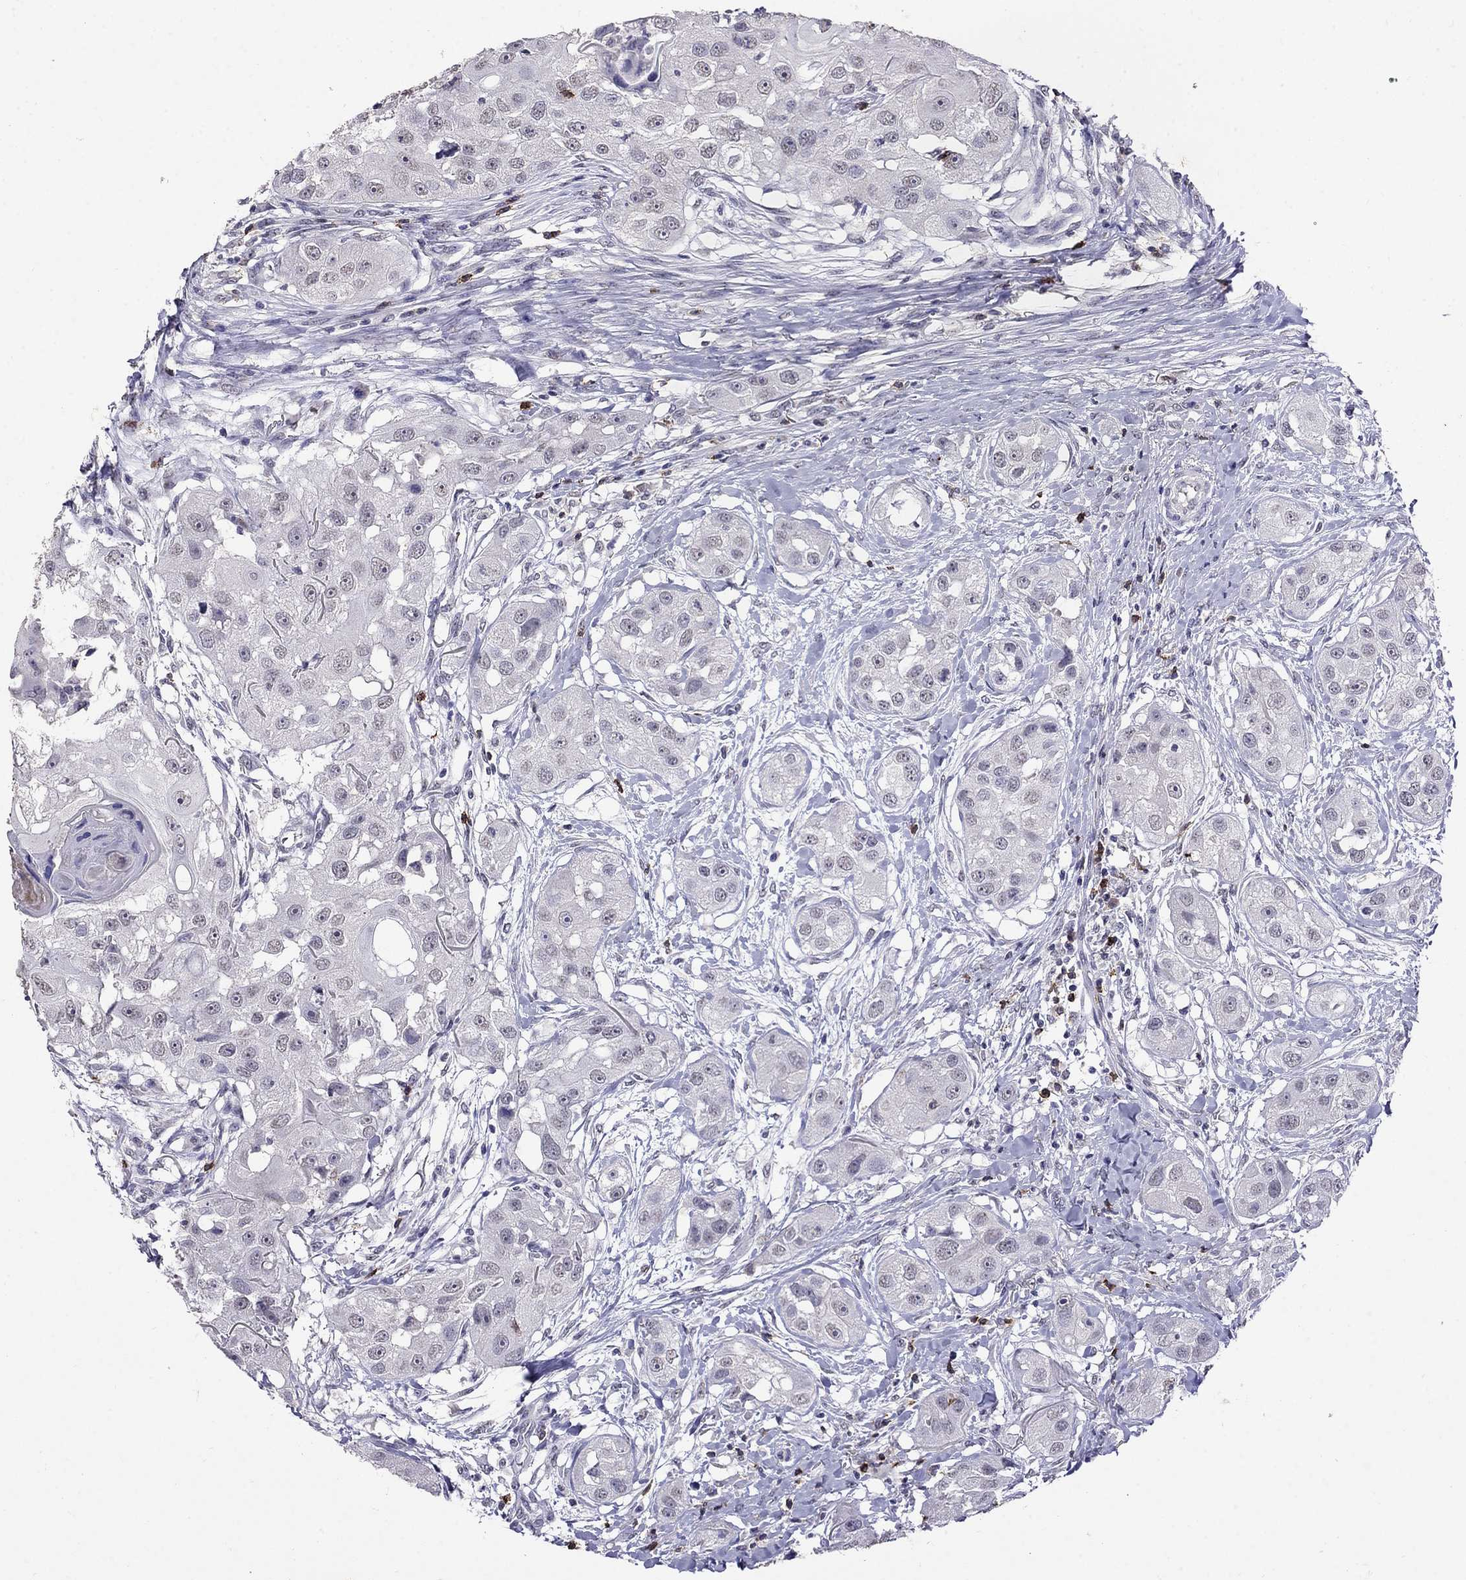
{"staining": {"intensity": "negative", "quantity": "none", "location": "none"}, "tissue": "head and neck cancer", "cell_type": "Tumor cells", "image_type": "cancer", "snomed": [{"axis": "morphology", "description": "Squamous cell carcinoma, NOS"}, {"axis": "topography", "description": "Head-Neck"}], "caption": "This is an immunohistochemistry (IHC) histopathology image of squamous cell carcinoma (head and neck). There is no positivity in tumor cells.", "gene": "CD8B", "patient": {"sex": "male", "age": 51}}